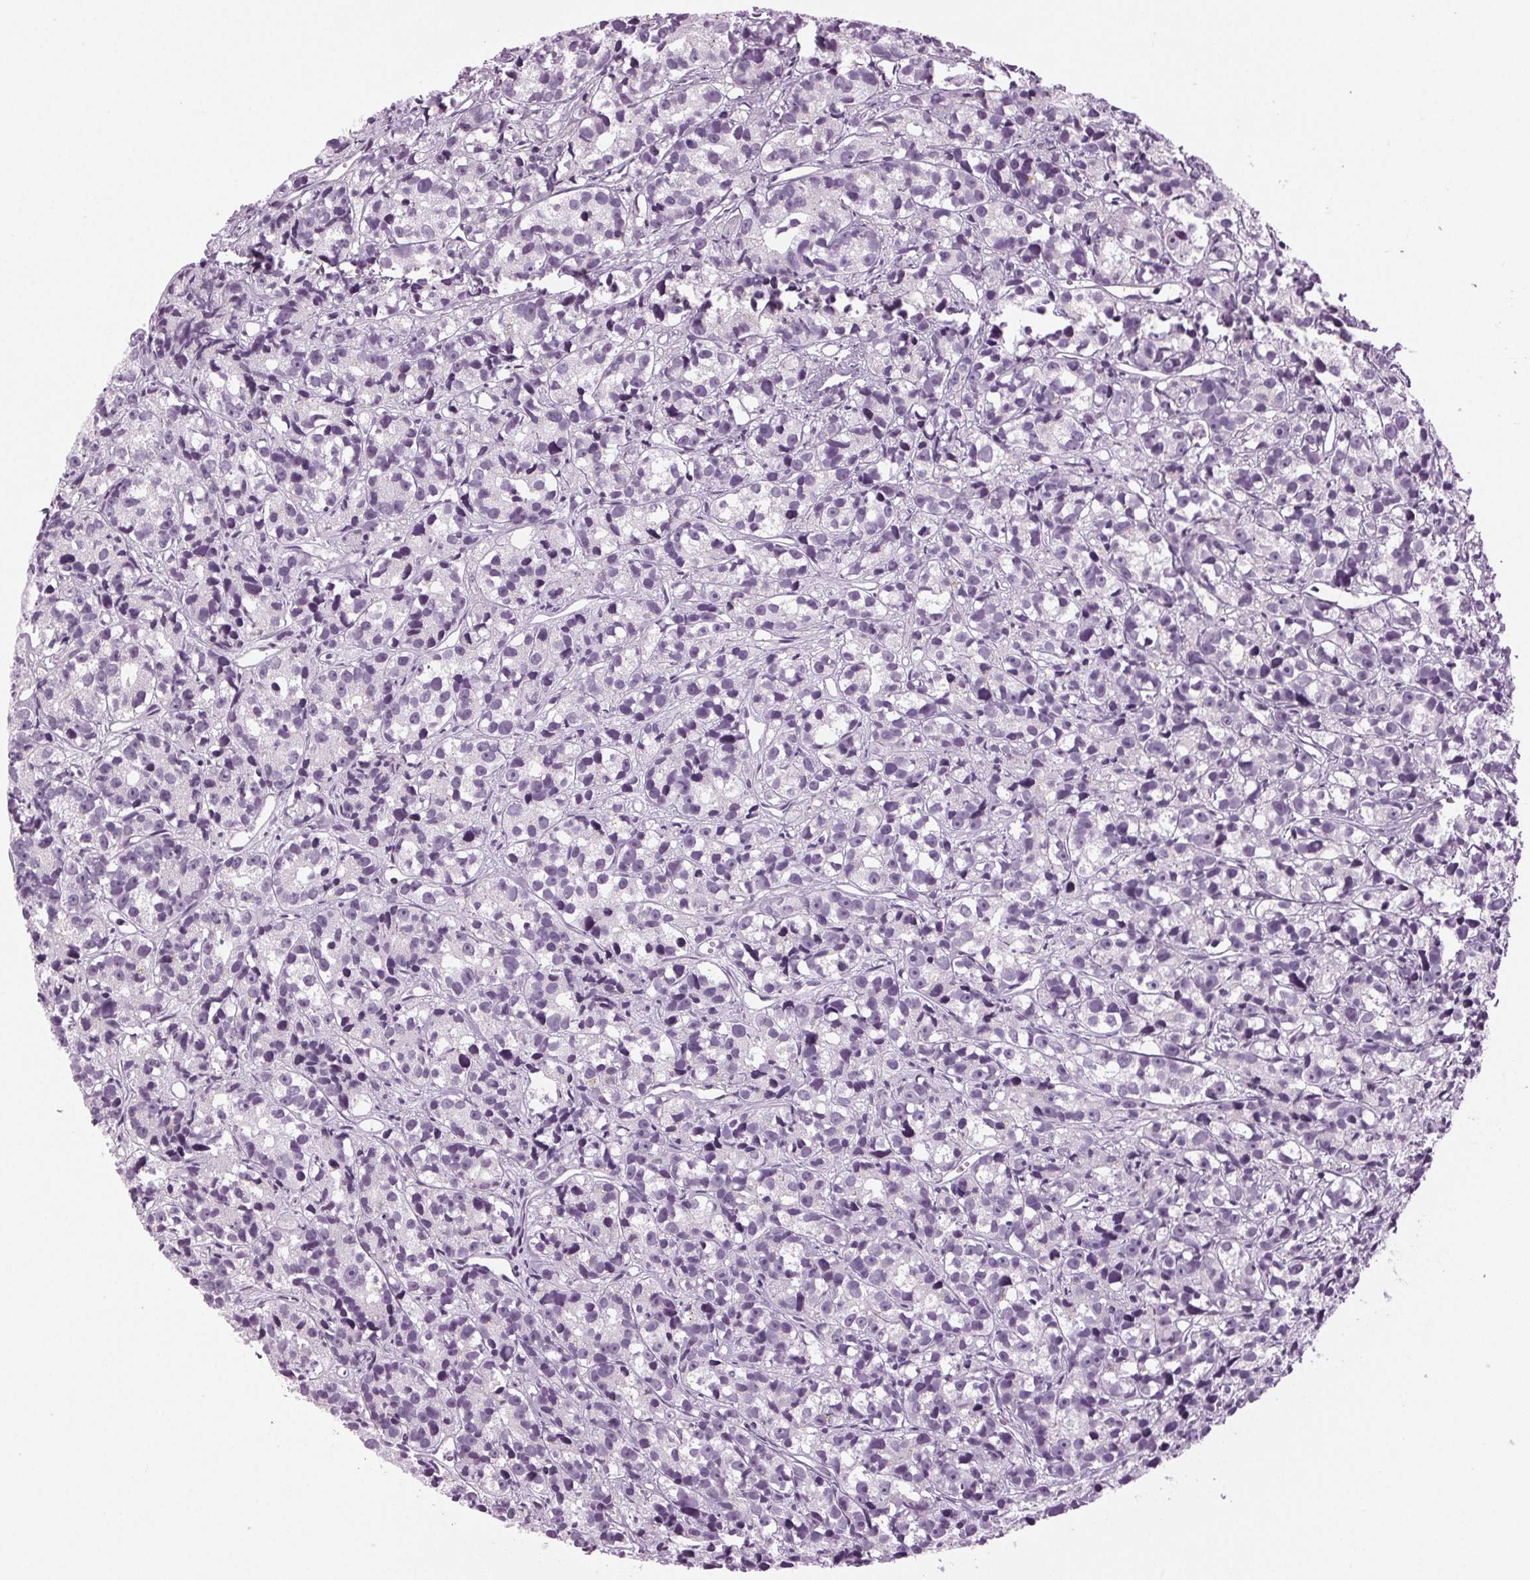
{"staining": {"intensity": "negative", "quantity": "none", "location": "none"}, "tissue": "prostate cancer", "cell_type": "Tumor cells", "image_type": "cancer", "snomed": [{"axis": "morphology", "description": "Adenocarcinoma, High grade"}, {"axis": "topography", "description": "Prostate"}], "caption": "Prostate cancer (high-grade adenocarcinoma) was stained to show a protein in brown. There is no significant expression in tumor cells. The staining was performed using DAB (3,3'-diaminobenzidine) to visualize the protein expression in brown, while the nuclei were stained in blue with hematoxylin (Magnification: 20x).", "gene": "DNAH12", "patient": {"sex": "male", "age": 77}}